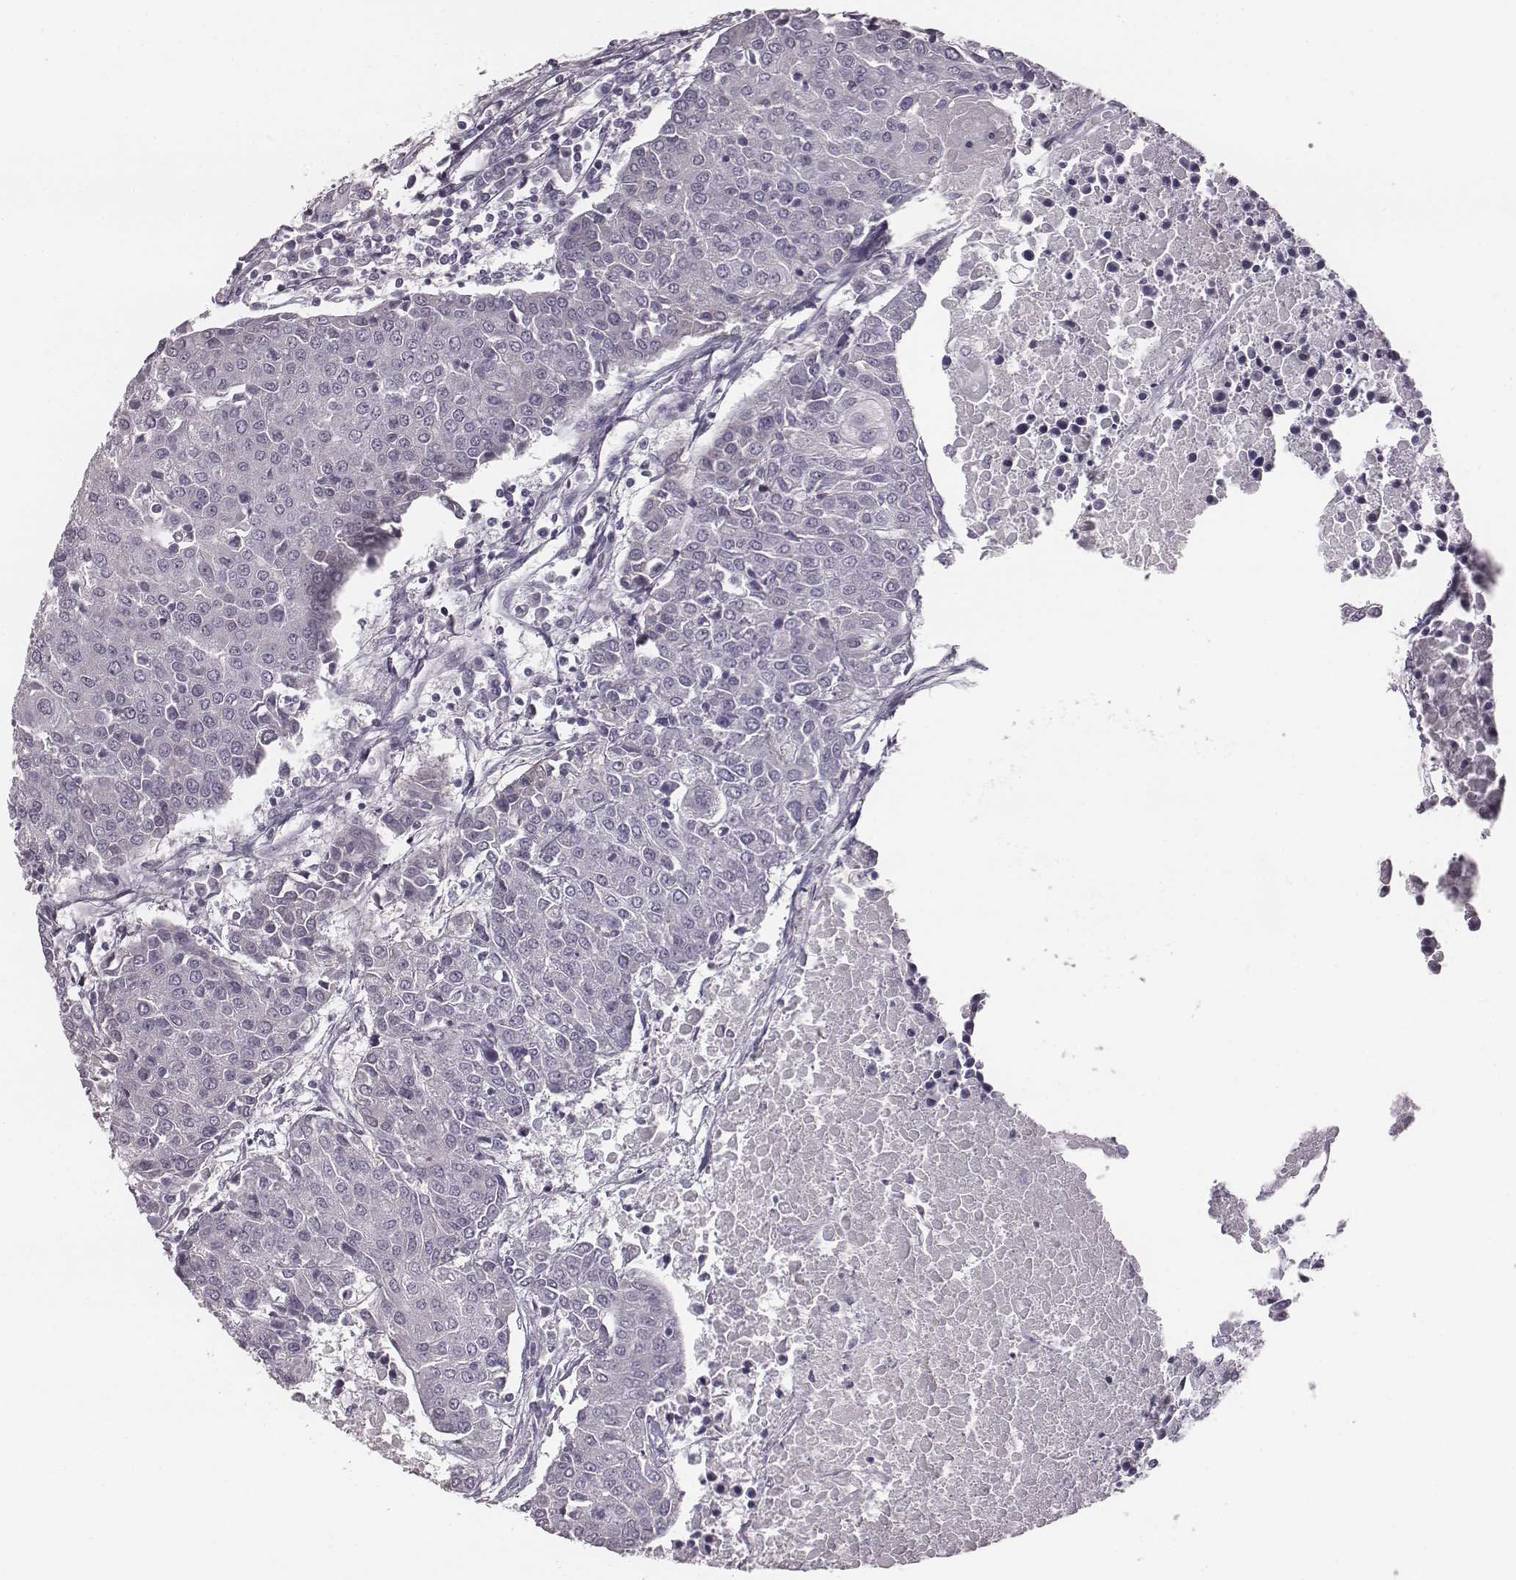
{"staining": {"intensity": "negative", "quantity": "none", "location": "none"}, "tissue": "urothelial cancer", "cell_type": "Tumor cells", "image_type": "cancer", "snomed": [{"axis": "morphology", "description": "Urothelial carcinoma, High grade"}, {"axis": "topography", "description": "Urinary bladder"}], "caption": "Immunohistochemistry of human urothelial carcinoma (high-grade) demonstrates no staining in tumor cells.", "gene": "PDE8B", "patient": {"sex": "female", "age": 85}}